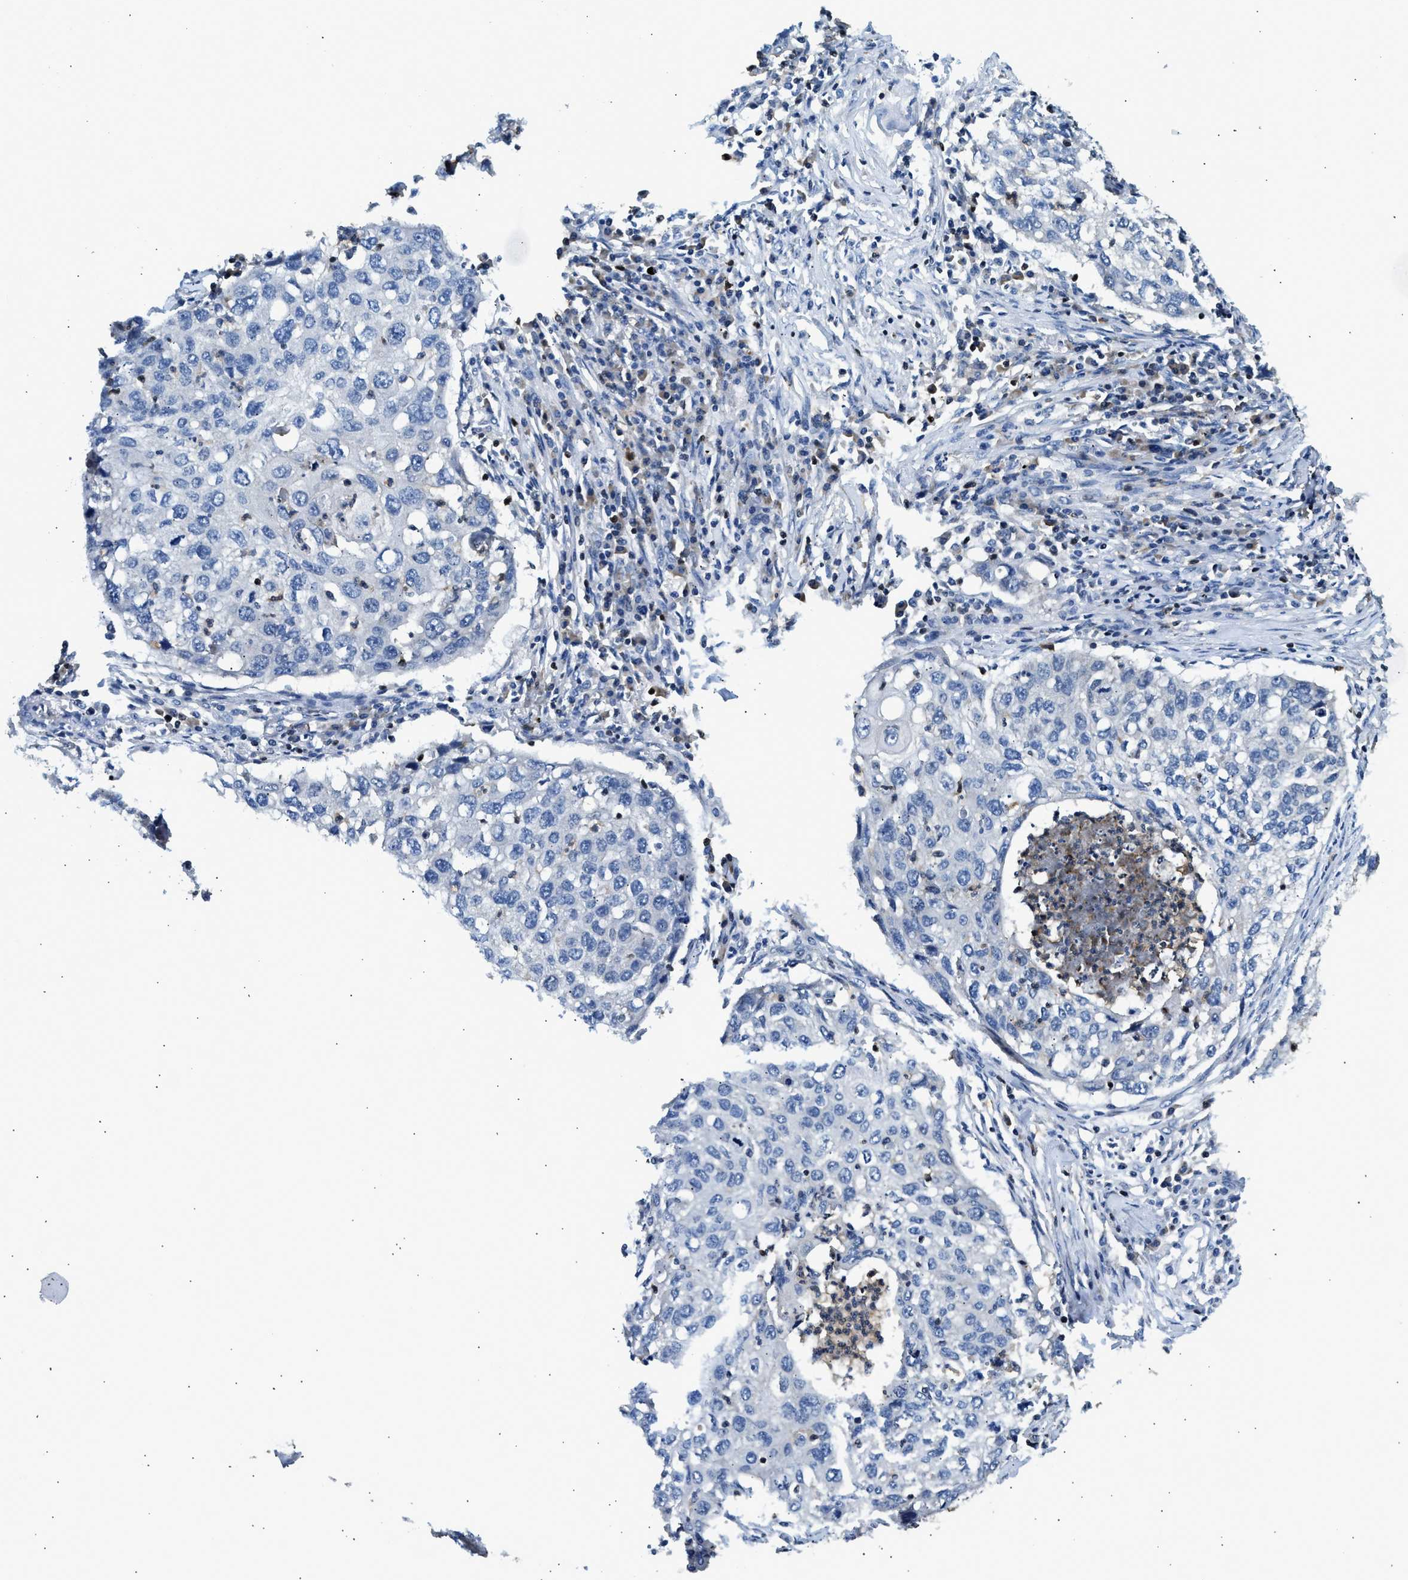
{"staining": {"intensity": "negative", "quantity": "none", "location": "none"}, "tissue": "lung cancer", "cell_type": "Tumor cells", "image_type": "cancer", "snomed": [{"axis": "morphology", "description": "Squamous cell carcinoma, NOS"}, {"axis": "topography", "description": "Lung"}], "caption": "IHC histopathology image of squamous cell carcinoma (lung) stained for a protein (brown), which exhibits no positivity in tumor cells.", "gene": "TOX", "patient": {"sex": "female", "age": 63}}